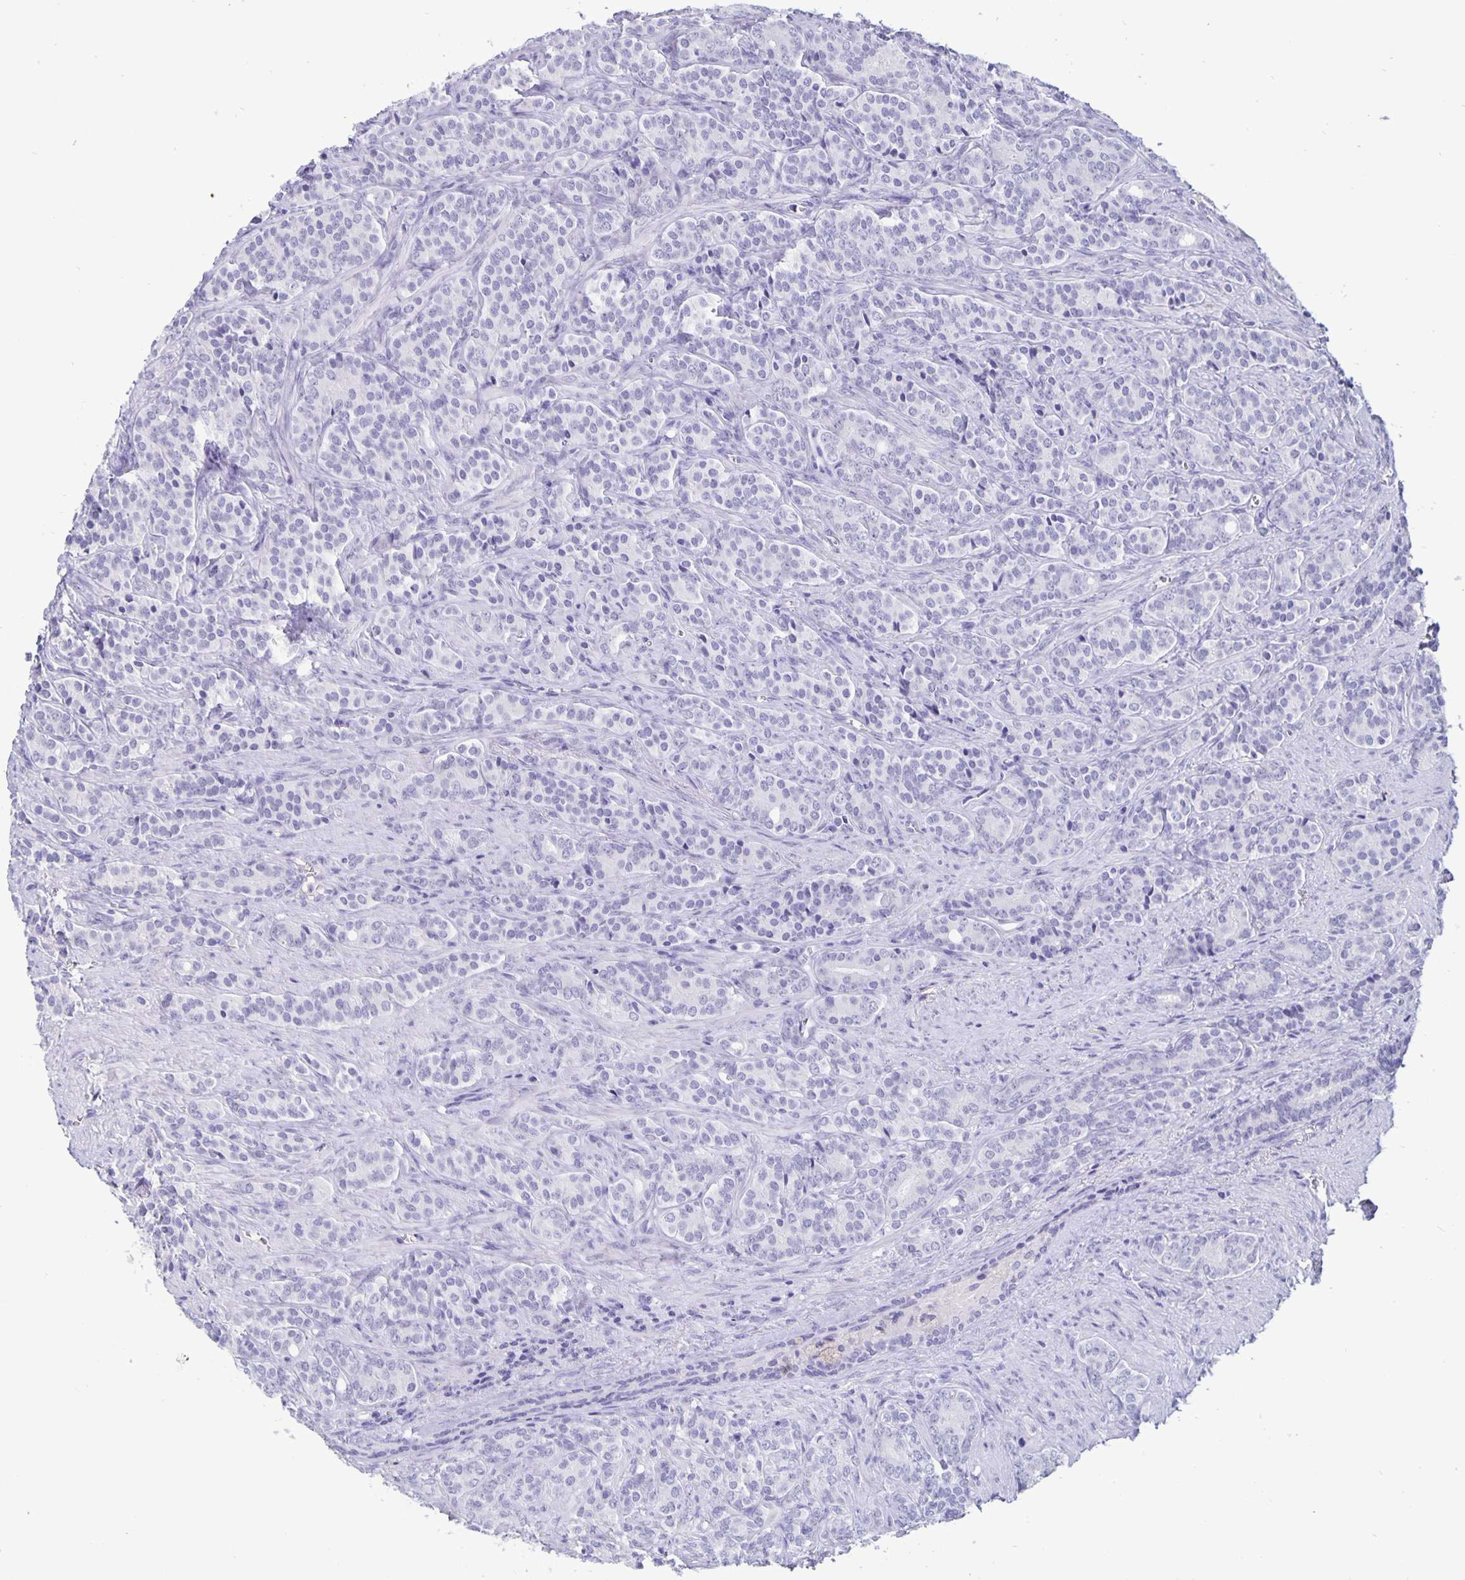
{"staining": {"intensity": "negative", "quantity": "none", "location": "none"}, "tissue": "prostate cancer", "cell_type": "Tumor cells", "image_type": "cancer", "snomed": [{"axis": "morphology", "description": "Adenocarcinoma, High grade"}, {"axis": "topography", "description": "Prostate"}], "caption": "Immunohistochemistry photomicrograph of human prostate adenocarcinoma (high-grade) stained for a protein (brown), which demonstrates no expression in tumor cells.", "gene": "BPIFA3", "patient": {"sex": "male", "age": 84}}